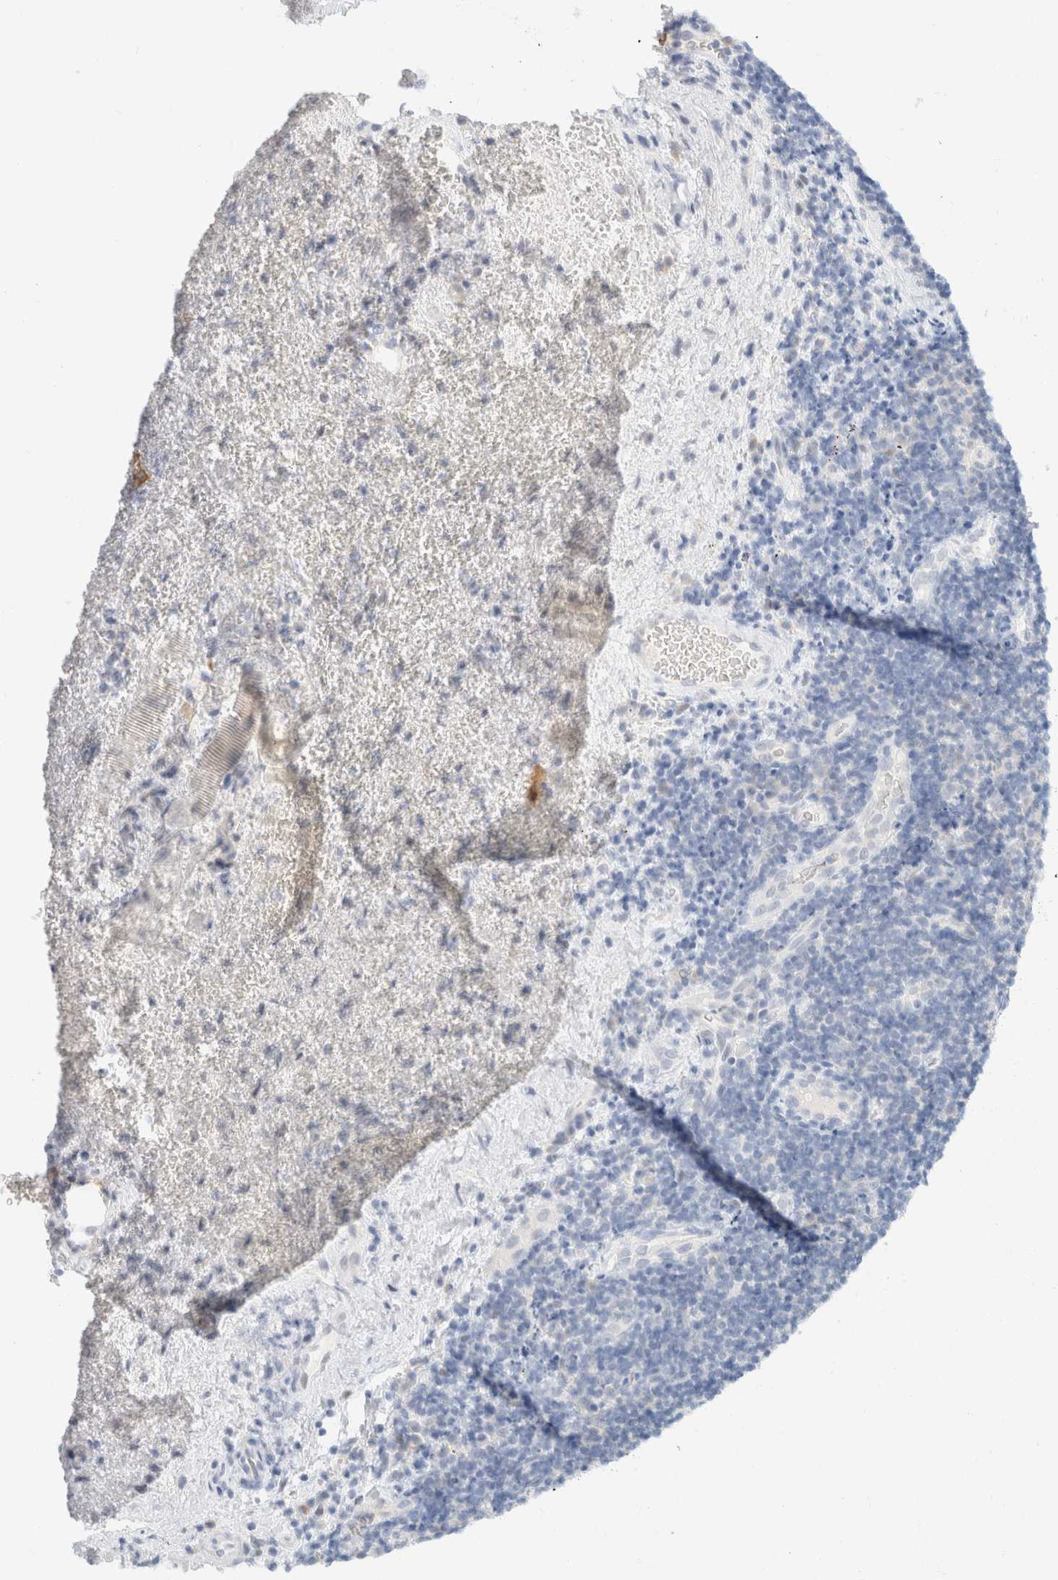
{"staining": {"intensity": "negative", "quantity": "none", "location": "none"}, "tissue": "lymphoma", "cell_type": "Tumor cells", "image_type": "cancer", "snomed": [{"axis": "morphology", "description": "Malignant lymphoma, non-Hodgkin's type, High grade"}, {"axis": "topography", "description": "Tonsil"}], "caption": "A histopathology image of lymphoma stained for a protein demonstrates no brown staining in tumor cells.", "gene": "KRT20", "patient": {"sex": "female", "age": 36}}